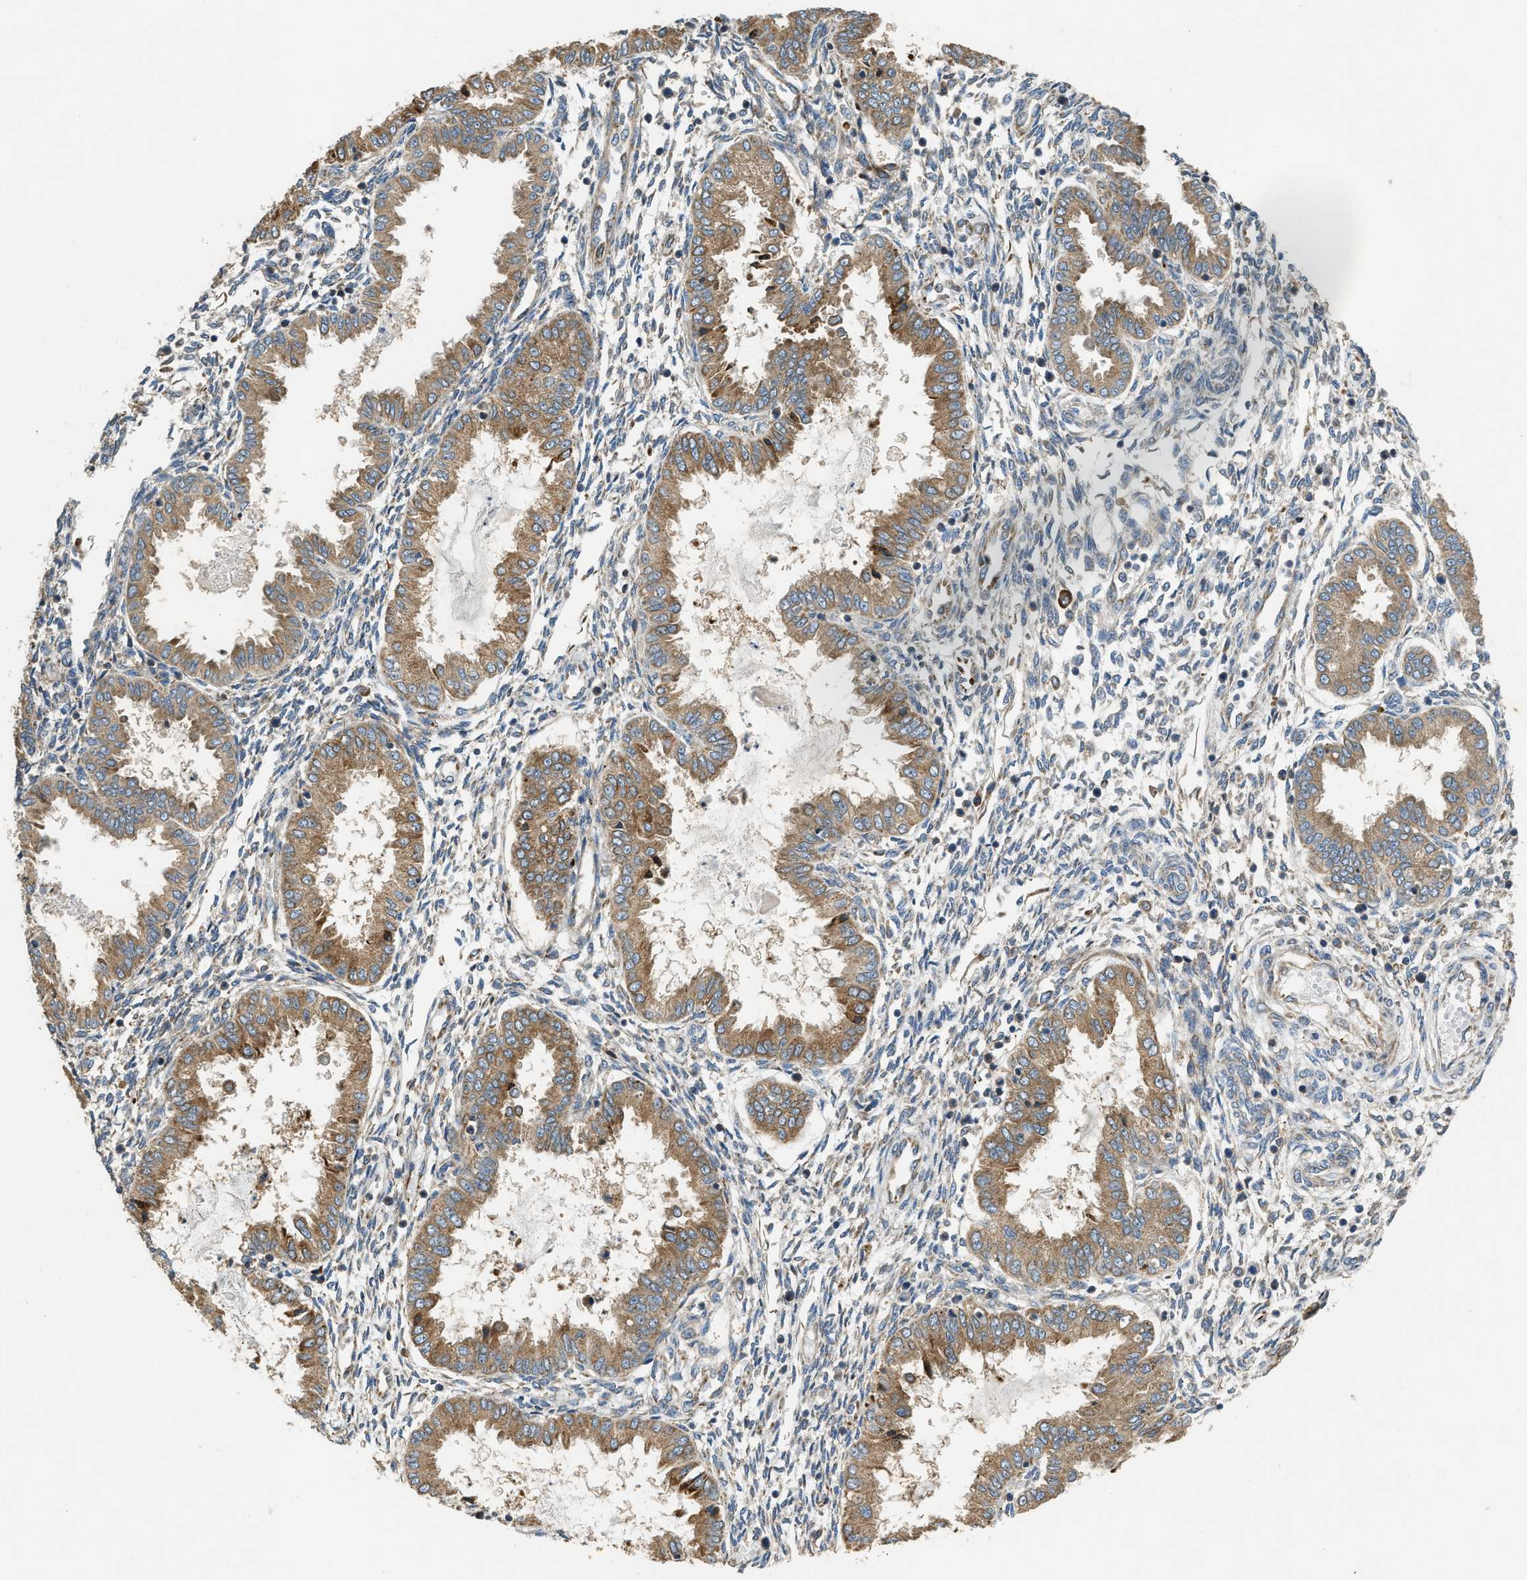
{"staining": {"intensity": "moderate", "quantity": "<25%", "location": "cytoplasmic/membranous"}, "tissue": "endometrium", "cell_type": "Cells in endometrial stroma", "image_type": "normal", "snomed": [{"axis": "morphology", "description": "Normal tissue, NOS"}, {"axis": "topography", "description": "Endometrium"}], "caption": "Endometrium stained with DAB (3,3'-diaminobenzidine) IHC demonstrates low levels of moderate cytoplasmic/membranous staining in approximately <25% of cells in endometrial stroma.", "gene": "TMEM68", "patient": {"sex": "female", "age": 33}}